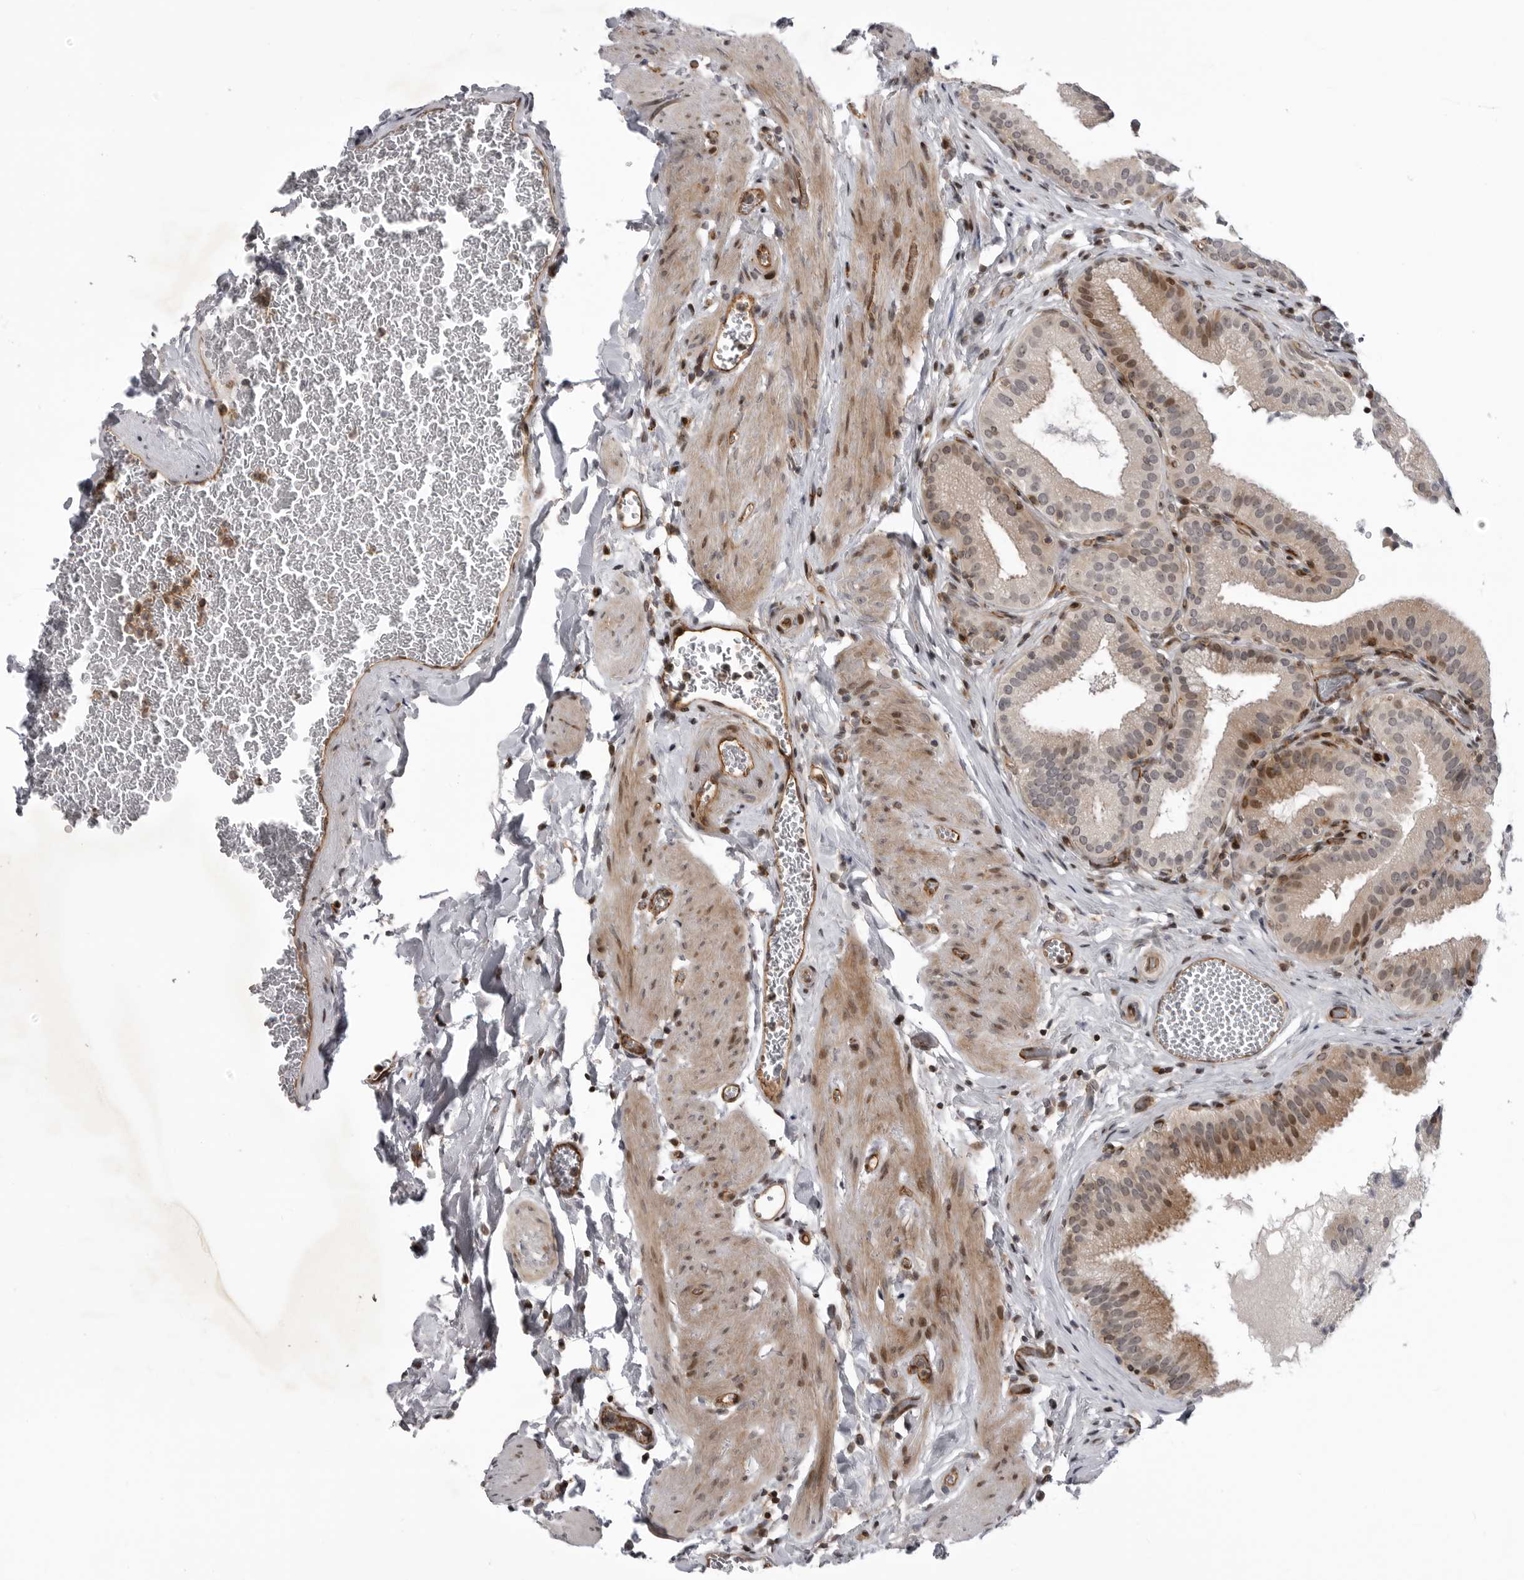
{"staining": {"intensity": "moderate", "quantity": "25%-75%", "location": "cytoplasmic/membranous,nuclear"}, "tissue": "gallbladder", "cell_type": "Glandular cells", "image_type": "normal", "snomed": [{"axis": "morphology", "description": "Normal tissue, NOS"}, {"axis": "topography", "description": "Gallbladder"}], "caption": "Protein expression analysis of normal human gallbladder reveals moderate cytoplasmic/membranous,nuclear expression in approximately 25%-75% of glandular cells.", "gene": "ABL1", "patient": {"sex": "male", "age": 54}}